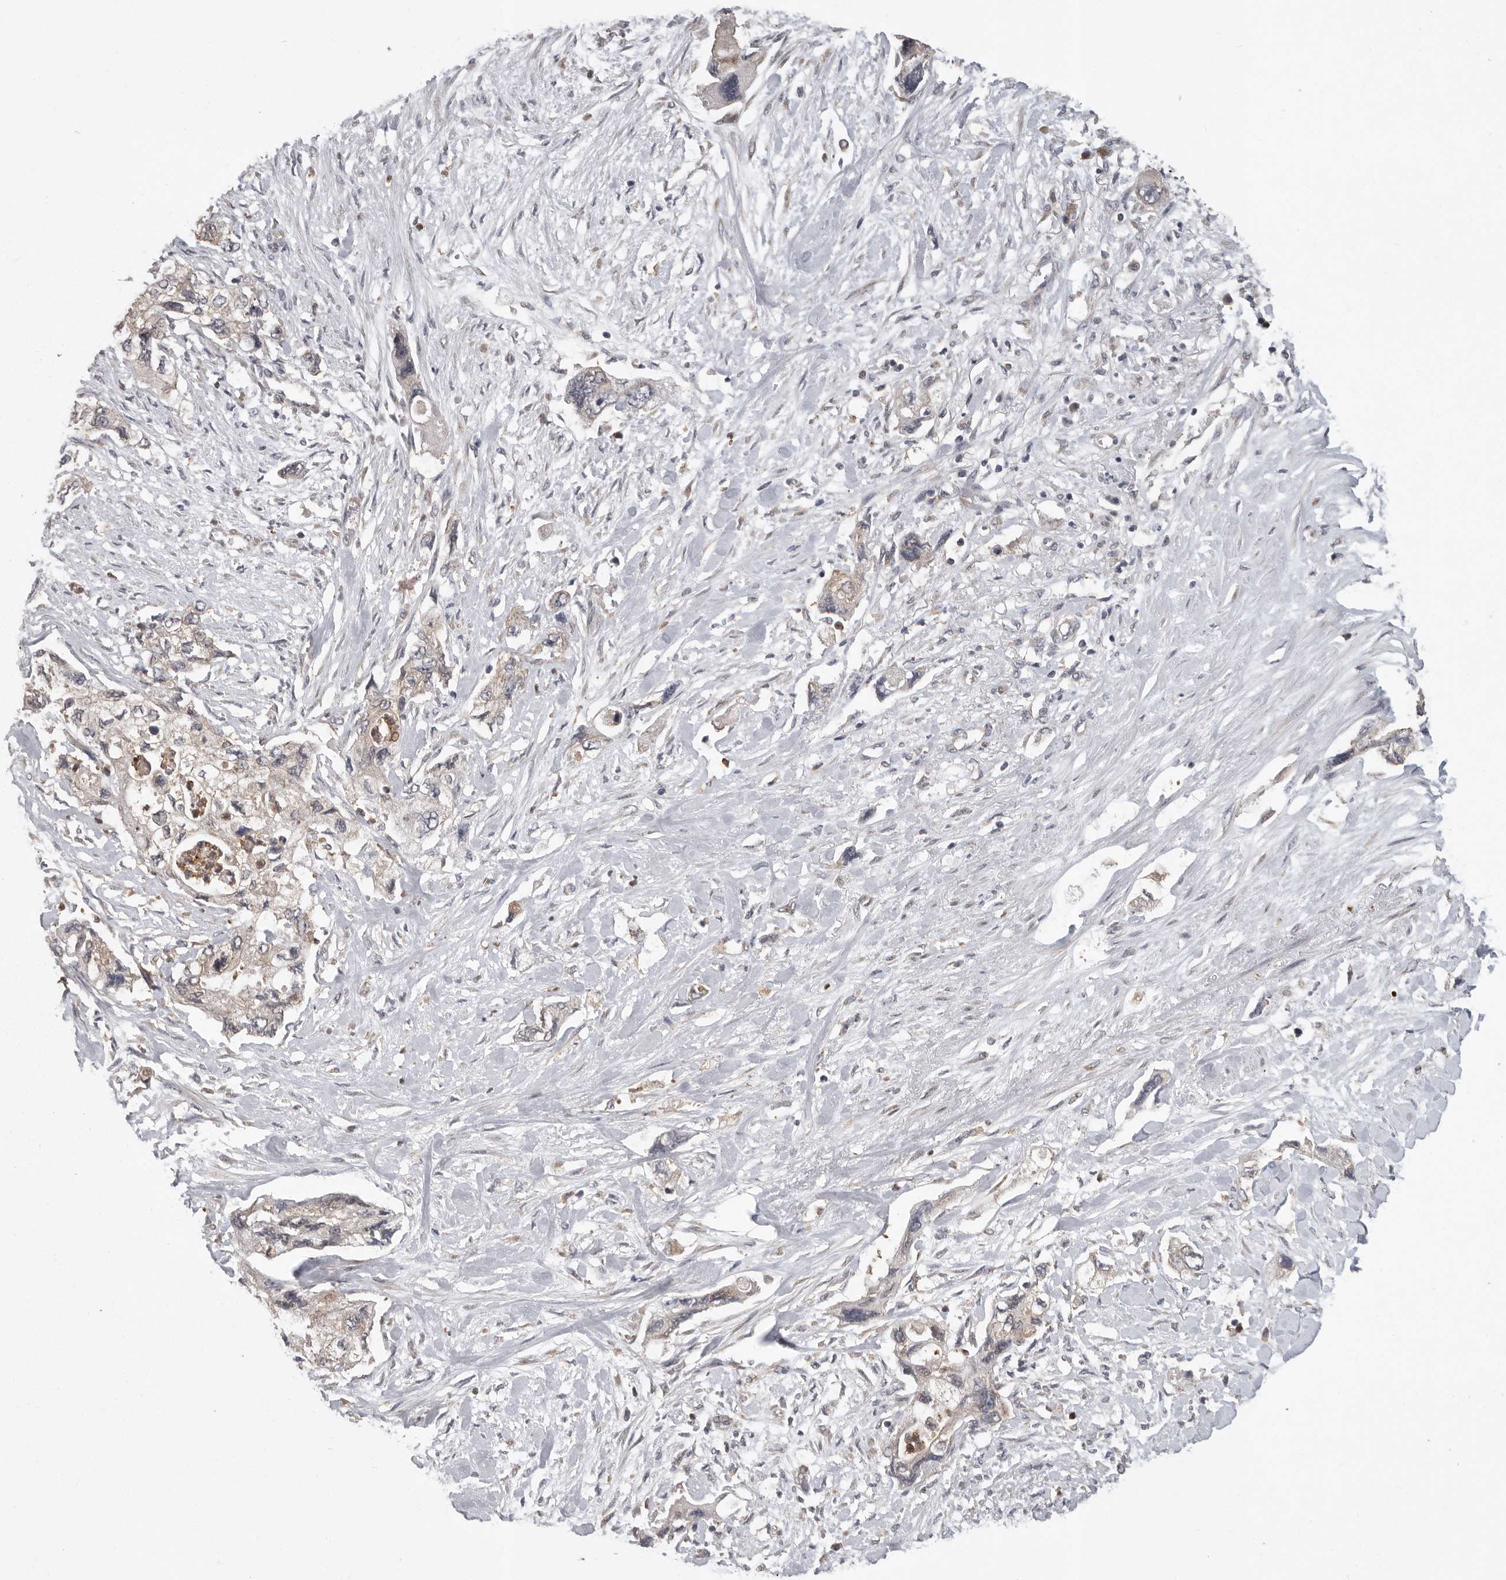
{"staining": {"intensity": "moderate", "quantity": "25%-75%", "location": "cytoplasmic/membranous"}, "tissue": "pancreatic cancer", "cell_type": "Tumor cells", "image_type": "cancer", "snomed": [{"axis": "morphology", "description": "Adenocarcinoma, NOS"}, {"axis": "topography", "description": "Pancreas"}], "caption": "Protein staining demonstrates moderate cytoplasmic/membranous staining in approximately 25%-75% of tumor cells in pancreatic adenocarcinoma.", "gene": "RALGPS2", "patient": {"sex": "female", "age": 73}}